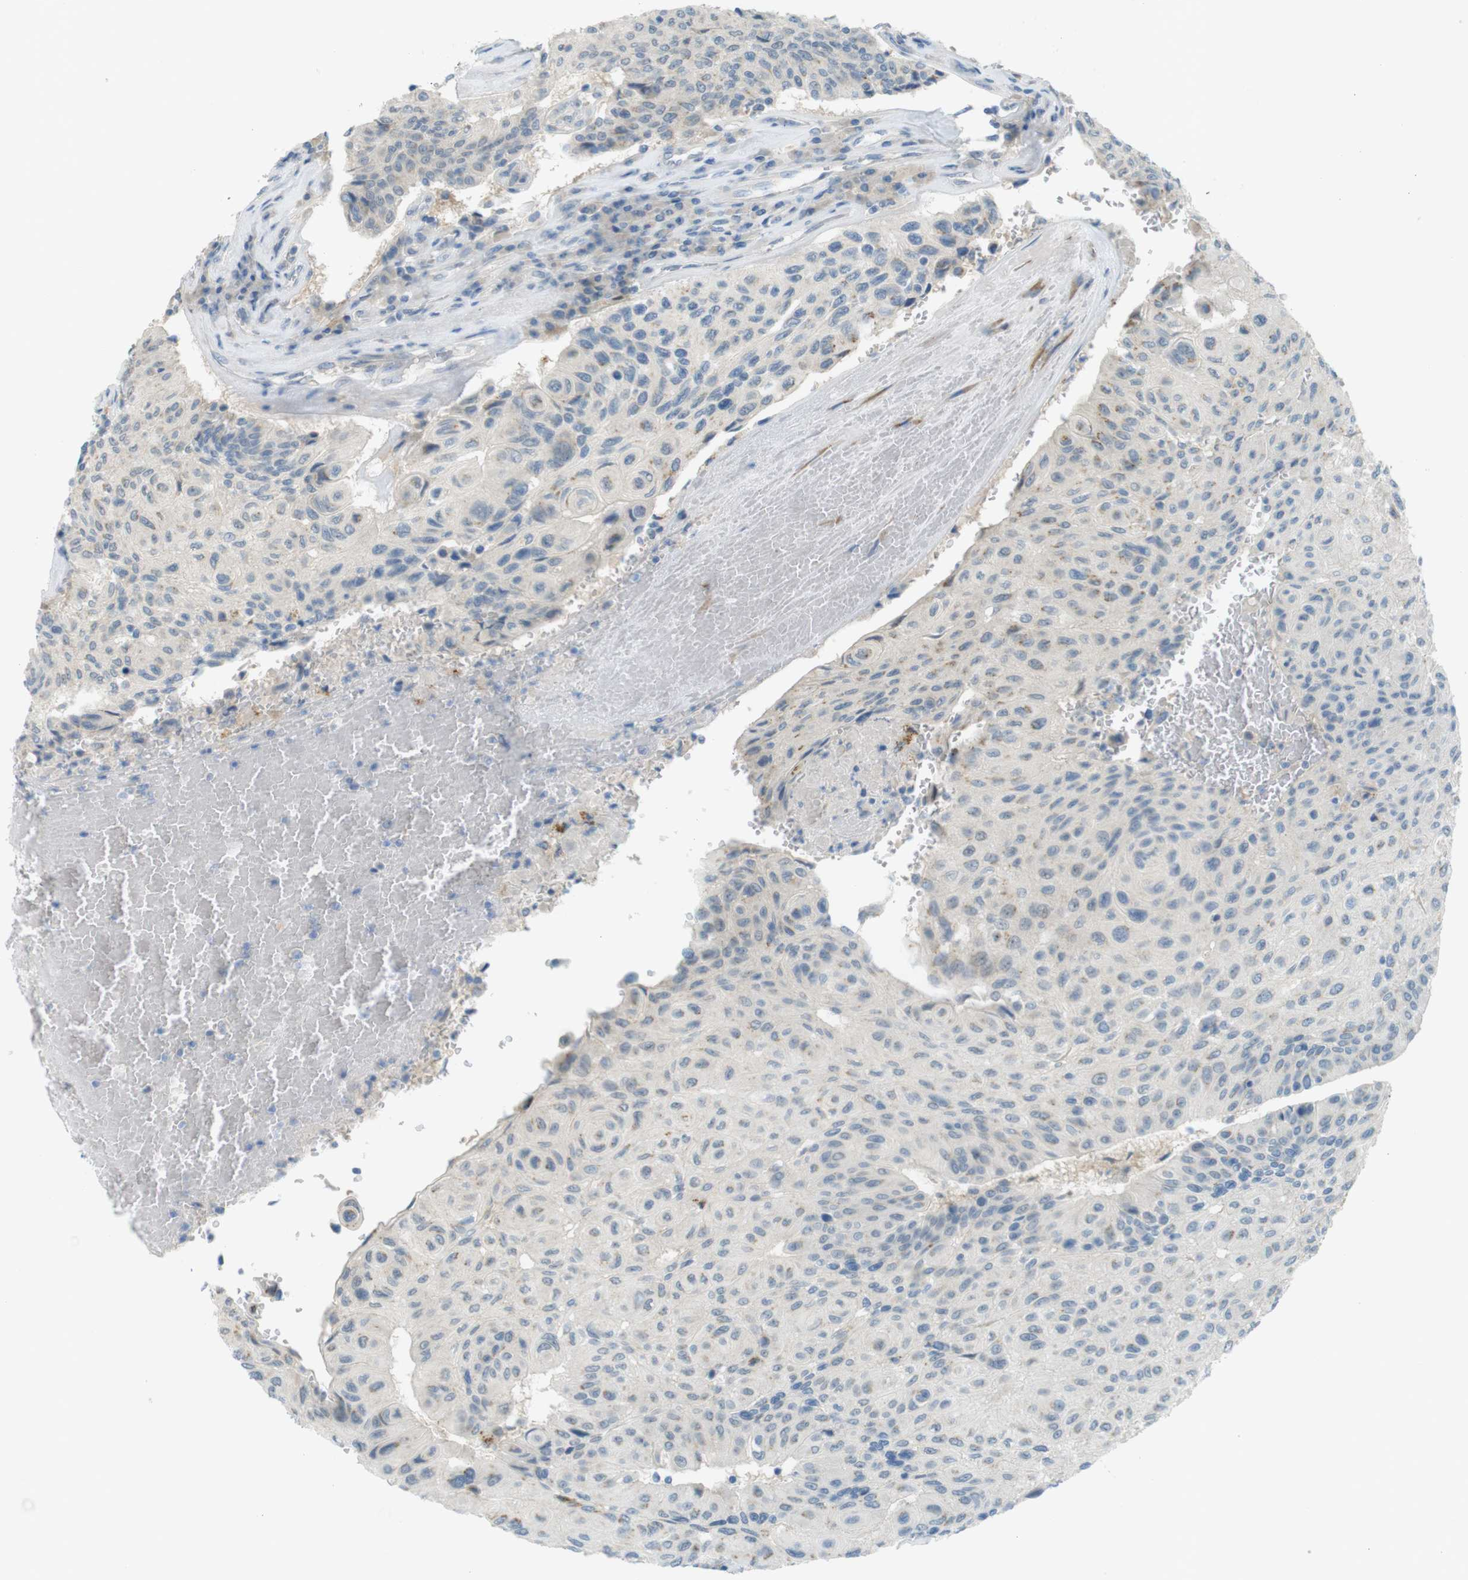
{"staining": {"intensity": "negative", "quantity": "none", "location": "none"}, "tissue": "urothelial cancer", "cell_type": "Tumor cells", "image_type": "cancer", "snomed": [{"axis": "morphology", "description": "Urothelial carcinoma, High grade"}, {"axis": "topography", "description": "Urinary bladder"}], "caption": "High-grade urothelial carcinoma was stained to show a protein in brown. There is no significant positivity in tumor cells. The staining was performed using DAB (3,3'-diaminobenzidine) to visualize the protein expression in brown, while the nuclei were stained in blue with hematoxylin (Magnification: 20x).", "gene": "UGT8", "patient": {"sex": "male", "age": 66}}